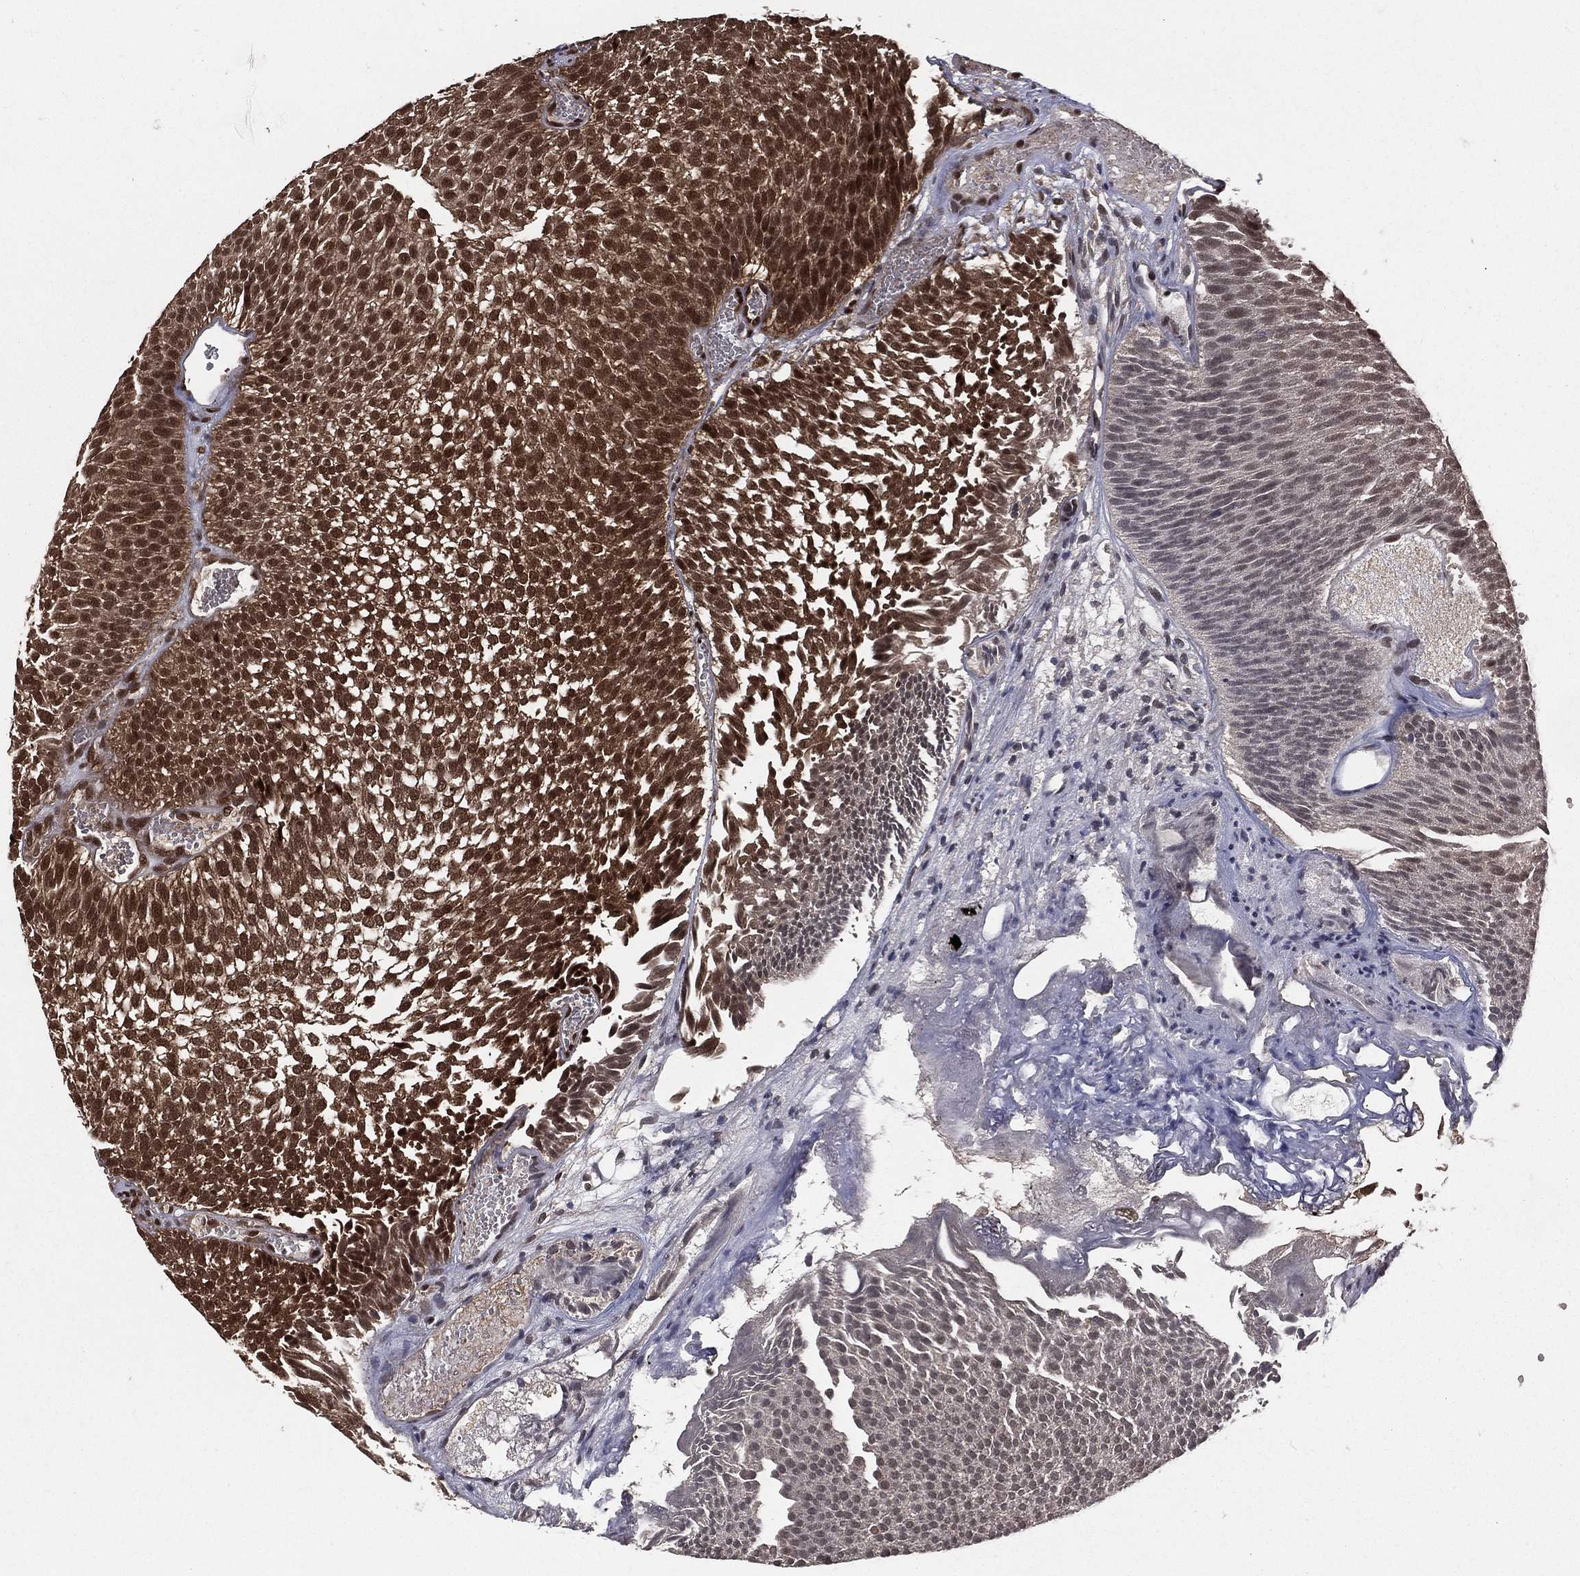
{"staining": {"intensity": "strong", "quantity": ">75%", "location": "nuclear"}, "tissue": "urothelial cancer", "cell_type": "Tumor cells", "image_type": "cancer", "snomed": [{"axis": "morphology", "description": "Urothelial carcinoma, Low grade"}, {"axis": "topography", "description": "Urinary bladder"}], "caption": "Immunohistochemical staining of human urothelial carcinoma (low-grade) displays high levels of strong nuclear staining in about >75% of tumor cells.", "gene": "COPS4", "patient": {"sex": "male", "age": 52}}